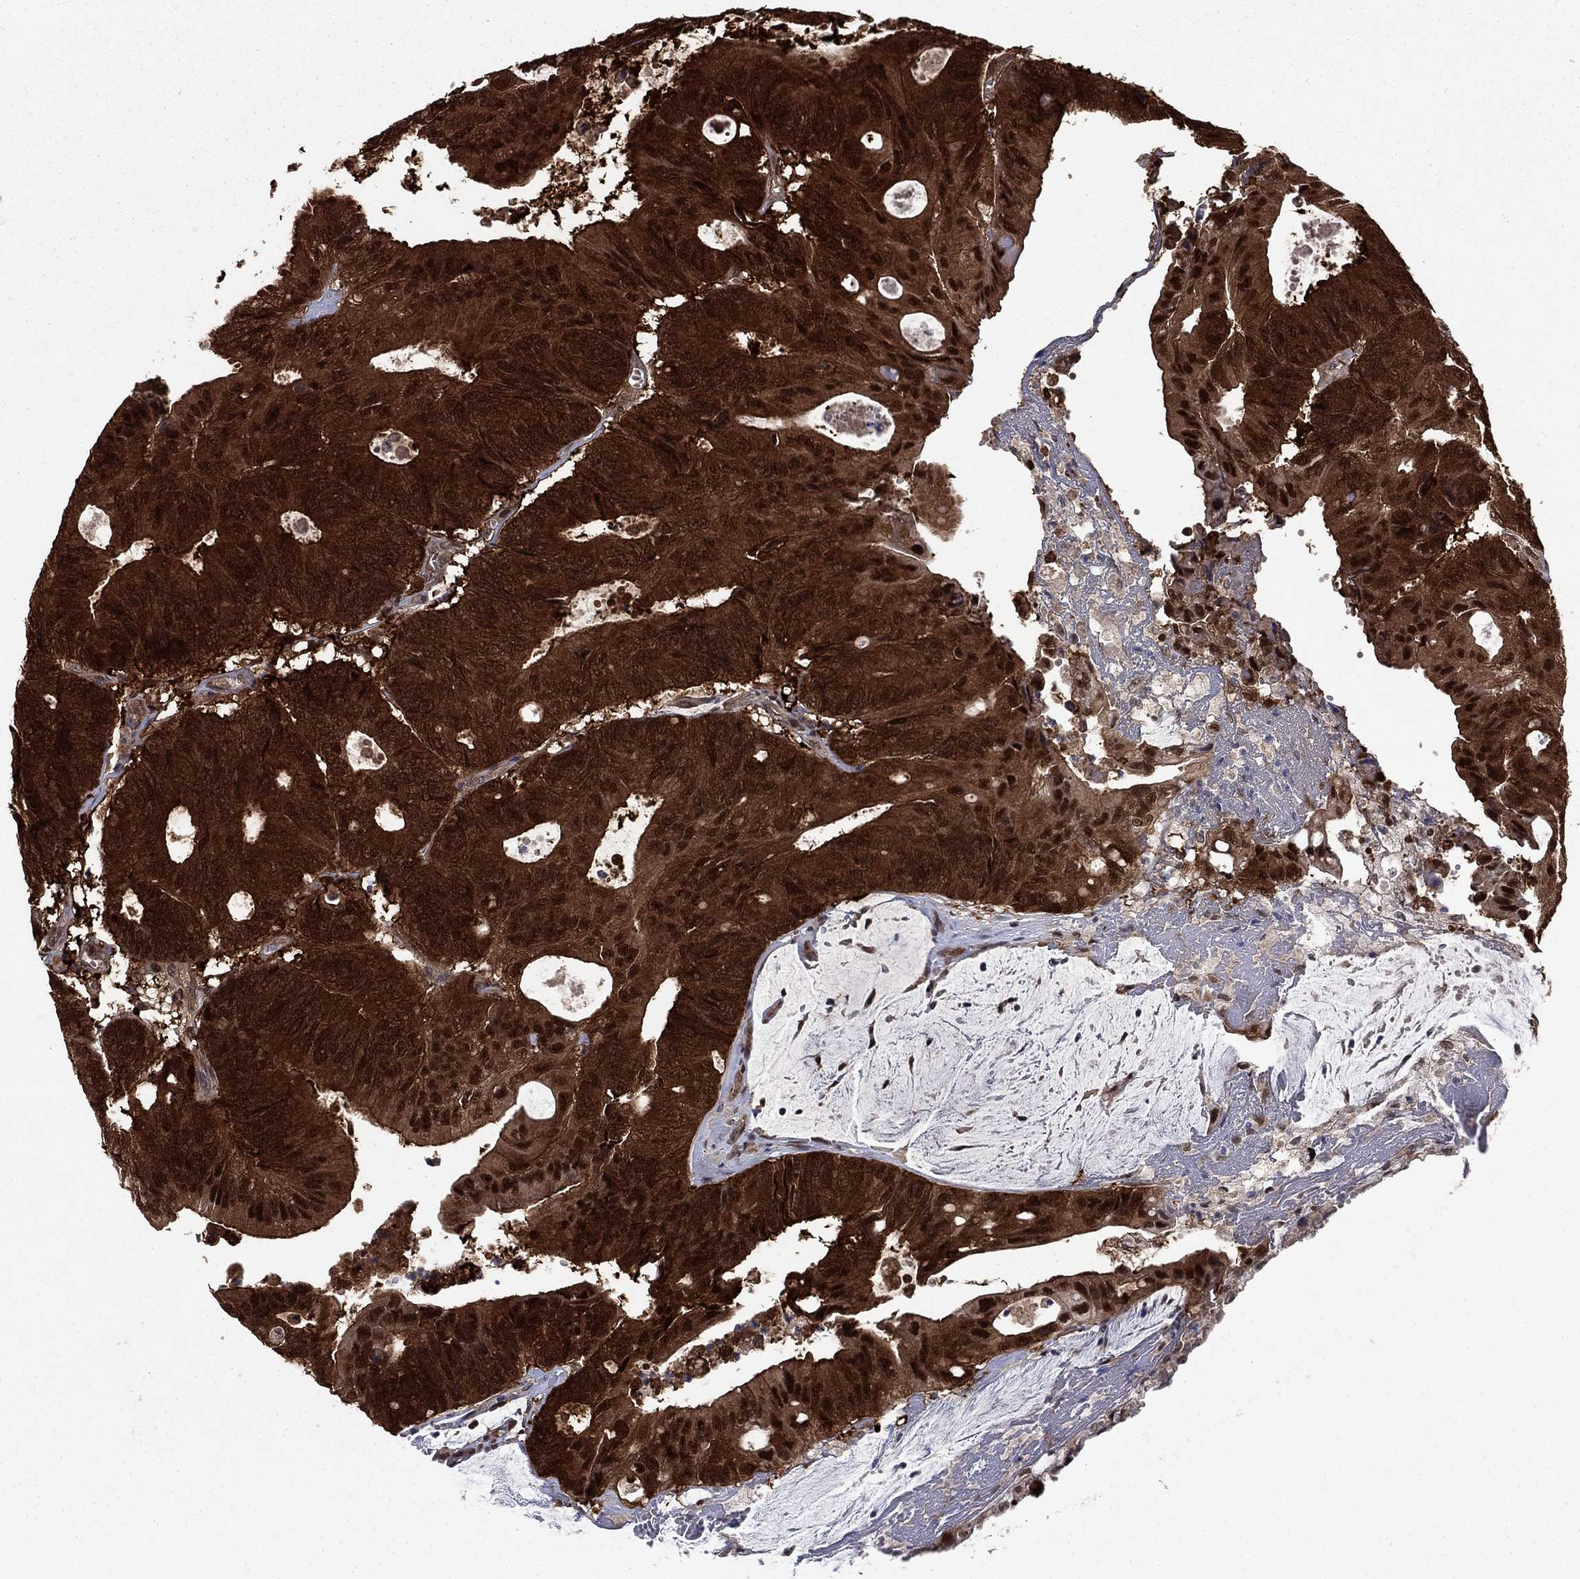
{"staining": {"intensity": "strong", "quantity": ">75%", "location": "cytoplasmic/membranous,nuclear"}, "tissue": "colorectal cancer", "cell_type": "Tumor cells", "image_type": "cancer", "snomed": [{"axis": "morphology", "description": "Normal tissue, NOS"}, {"axis": "morphology", "description": "Adenocarcinoma, NOS"}, {"axis": "topography", "description": "Colon"}], "caption": "Colorectal adenocarcinoma was stained to show a protein in brown. There is high levels of strong cytoplasmic/membranous and nuclear positivity in about >75% of tumor cells. The protein is stained brown, and the nuclei are stained in blue (DAB IHC with brightfield microscopy, high magnification).", "gene": "FKBP4", "patient": {"sex": "male", "age": 65}}